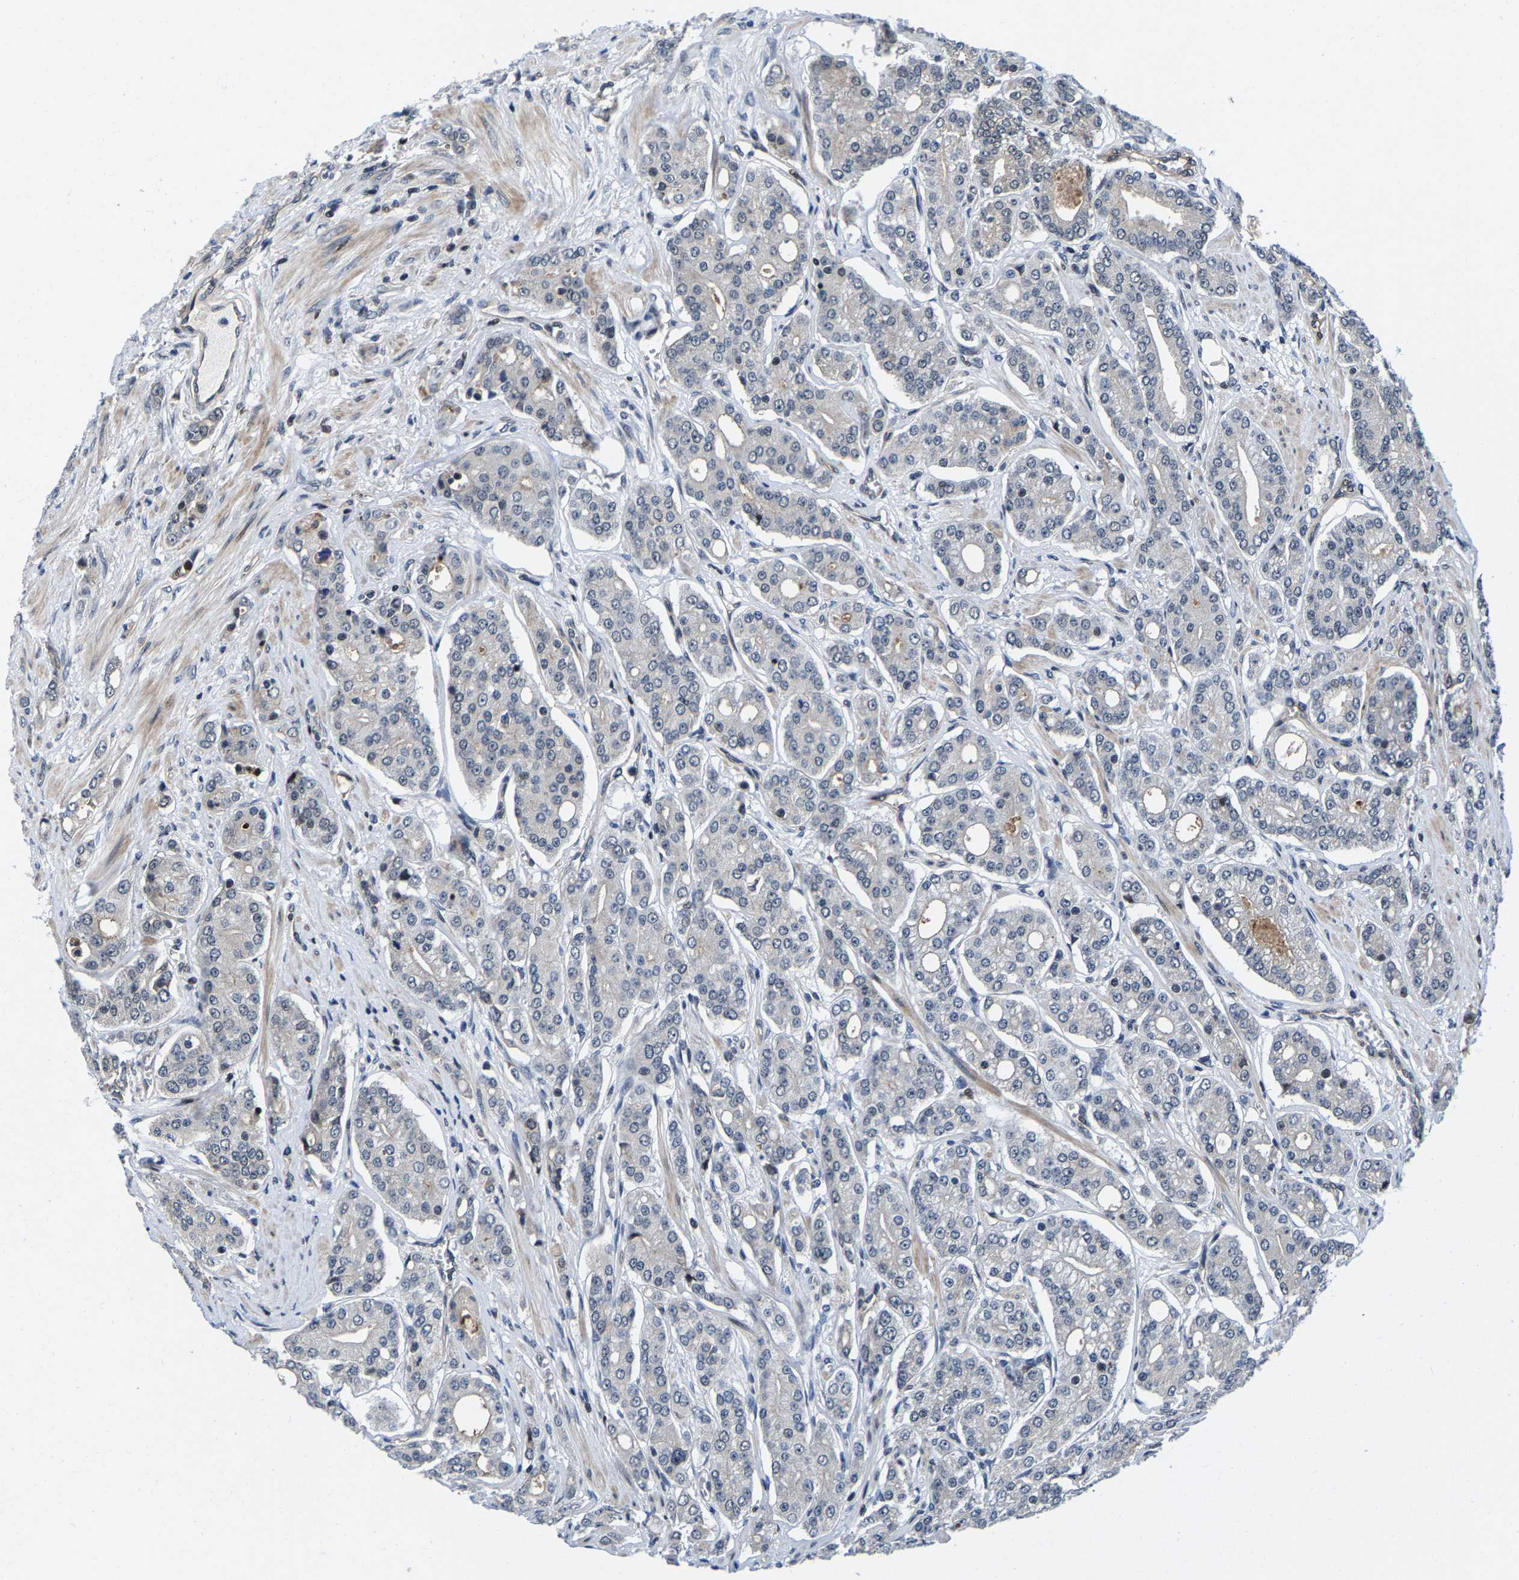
{"staining": {"intensity": "negative", "quantity": "none", "location": "none"}, "tissue": "prostate cancer", "cell_type": "Tumor cells", "image_type": "cancer", "snomed": [{"axis": "morphology", "description": "Adenocarcinoma, High grade"}, {"axis": "topography", "description": "Prostate"}], "caption": "The photomicrograph demonstrates no significant positivity in tumor cells of prostate cancer (adenocarcinoma (high-grade)). Brightfield microscopy of immunohistochemistry (IHC) stained with DAB (3,3'-diaminobenzidine) (brown) and hematoxylin (blue), captured at high magnification.", "gene": "GTPBP10", "patient": {"sex": "male", "age": 71}}